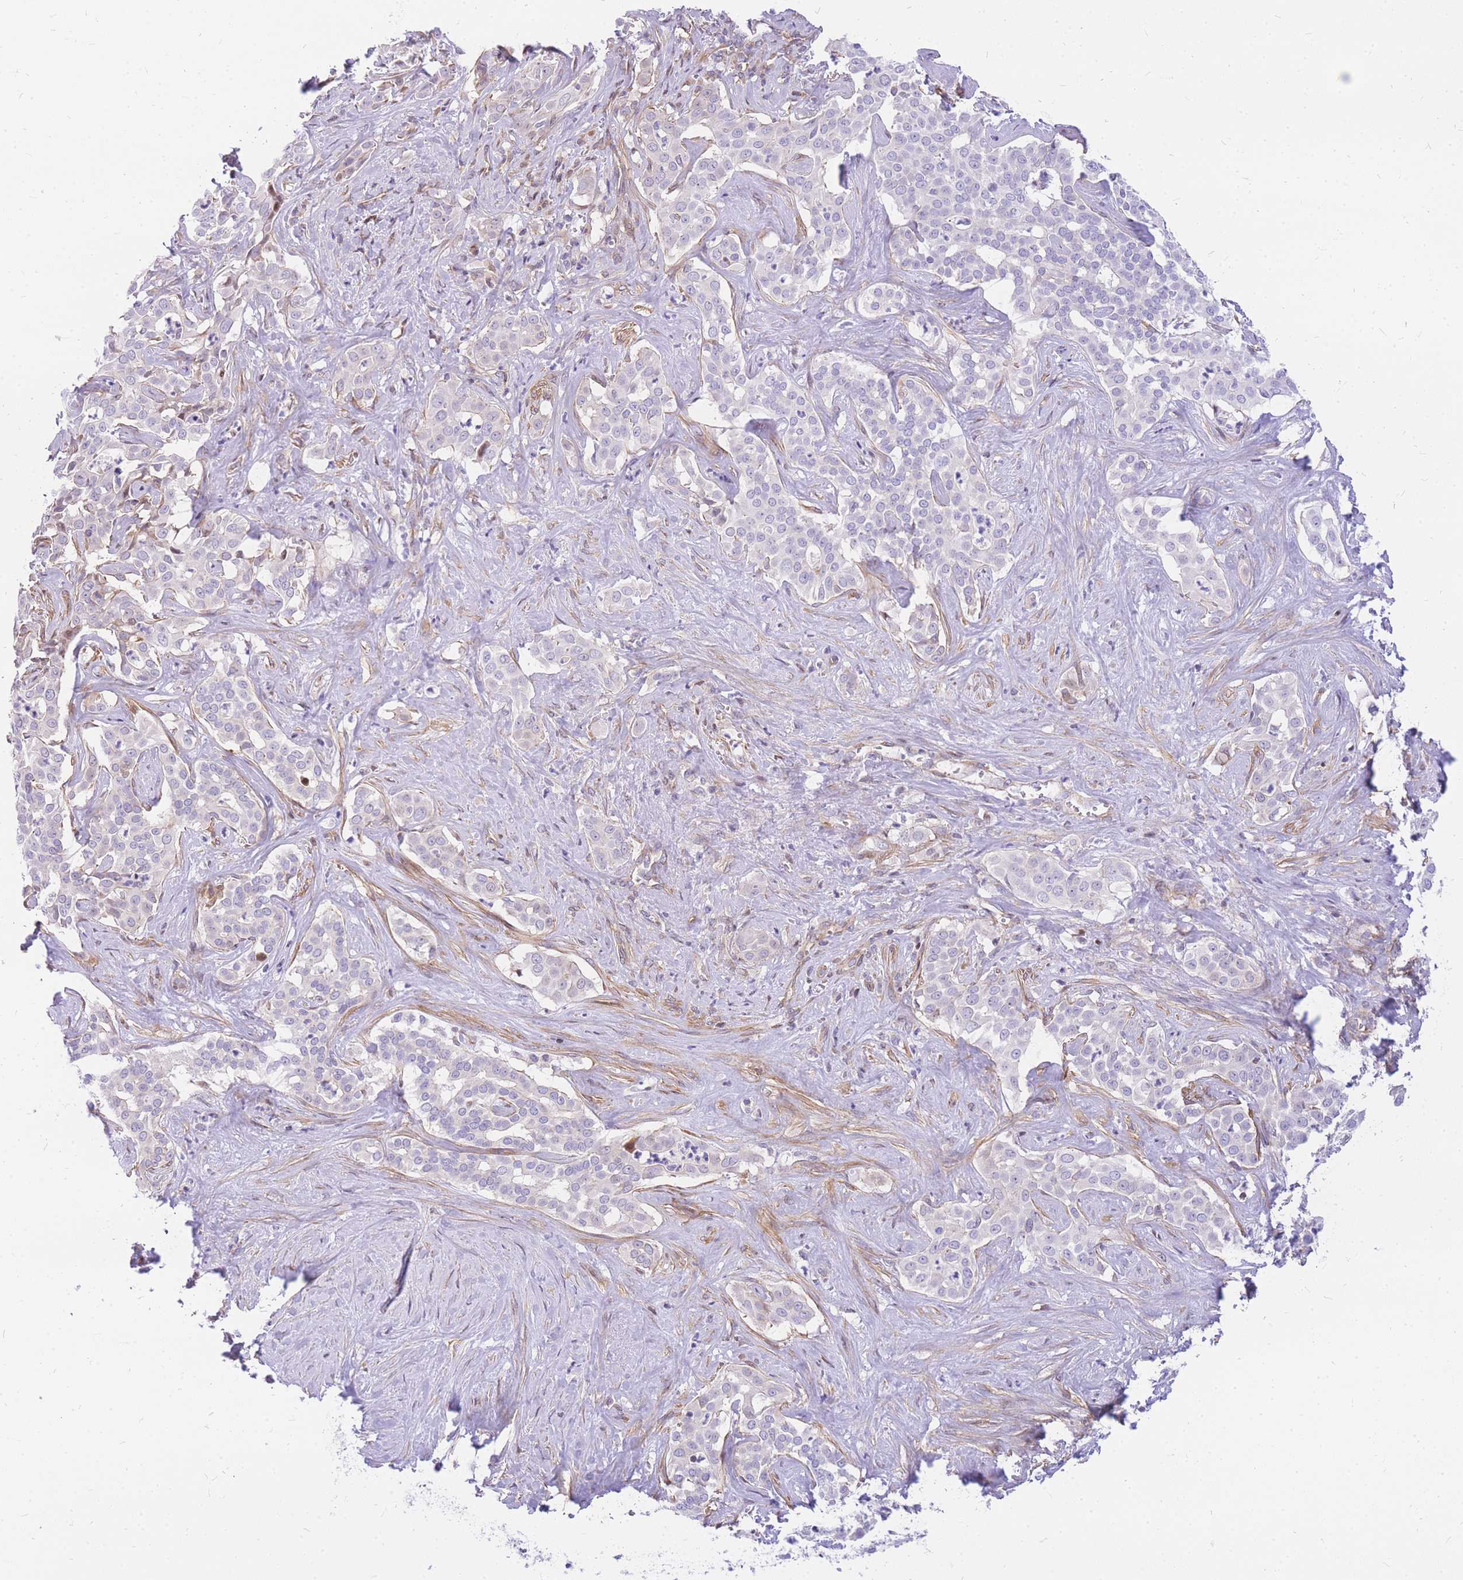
{"staining": {"intensity": "negative", "quantity": "none", "location": "none"}, "tissue": "liver cancer", "cell_type": "Tumor cells", "image_type": "cancer", "snomed": [{"axis": "morphology", "description": "Cholangiocarcinoma"}, {"axis": "topography", "description": "Liver"}], "caption": "This is an IHC photomicrograph of human cholangiocarcinoma (liver). There is no positivity in tumor cells.", "gene": "S100PBP", "patient": {"sex": "male", "age": 67}}